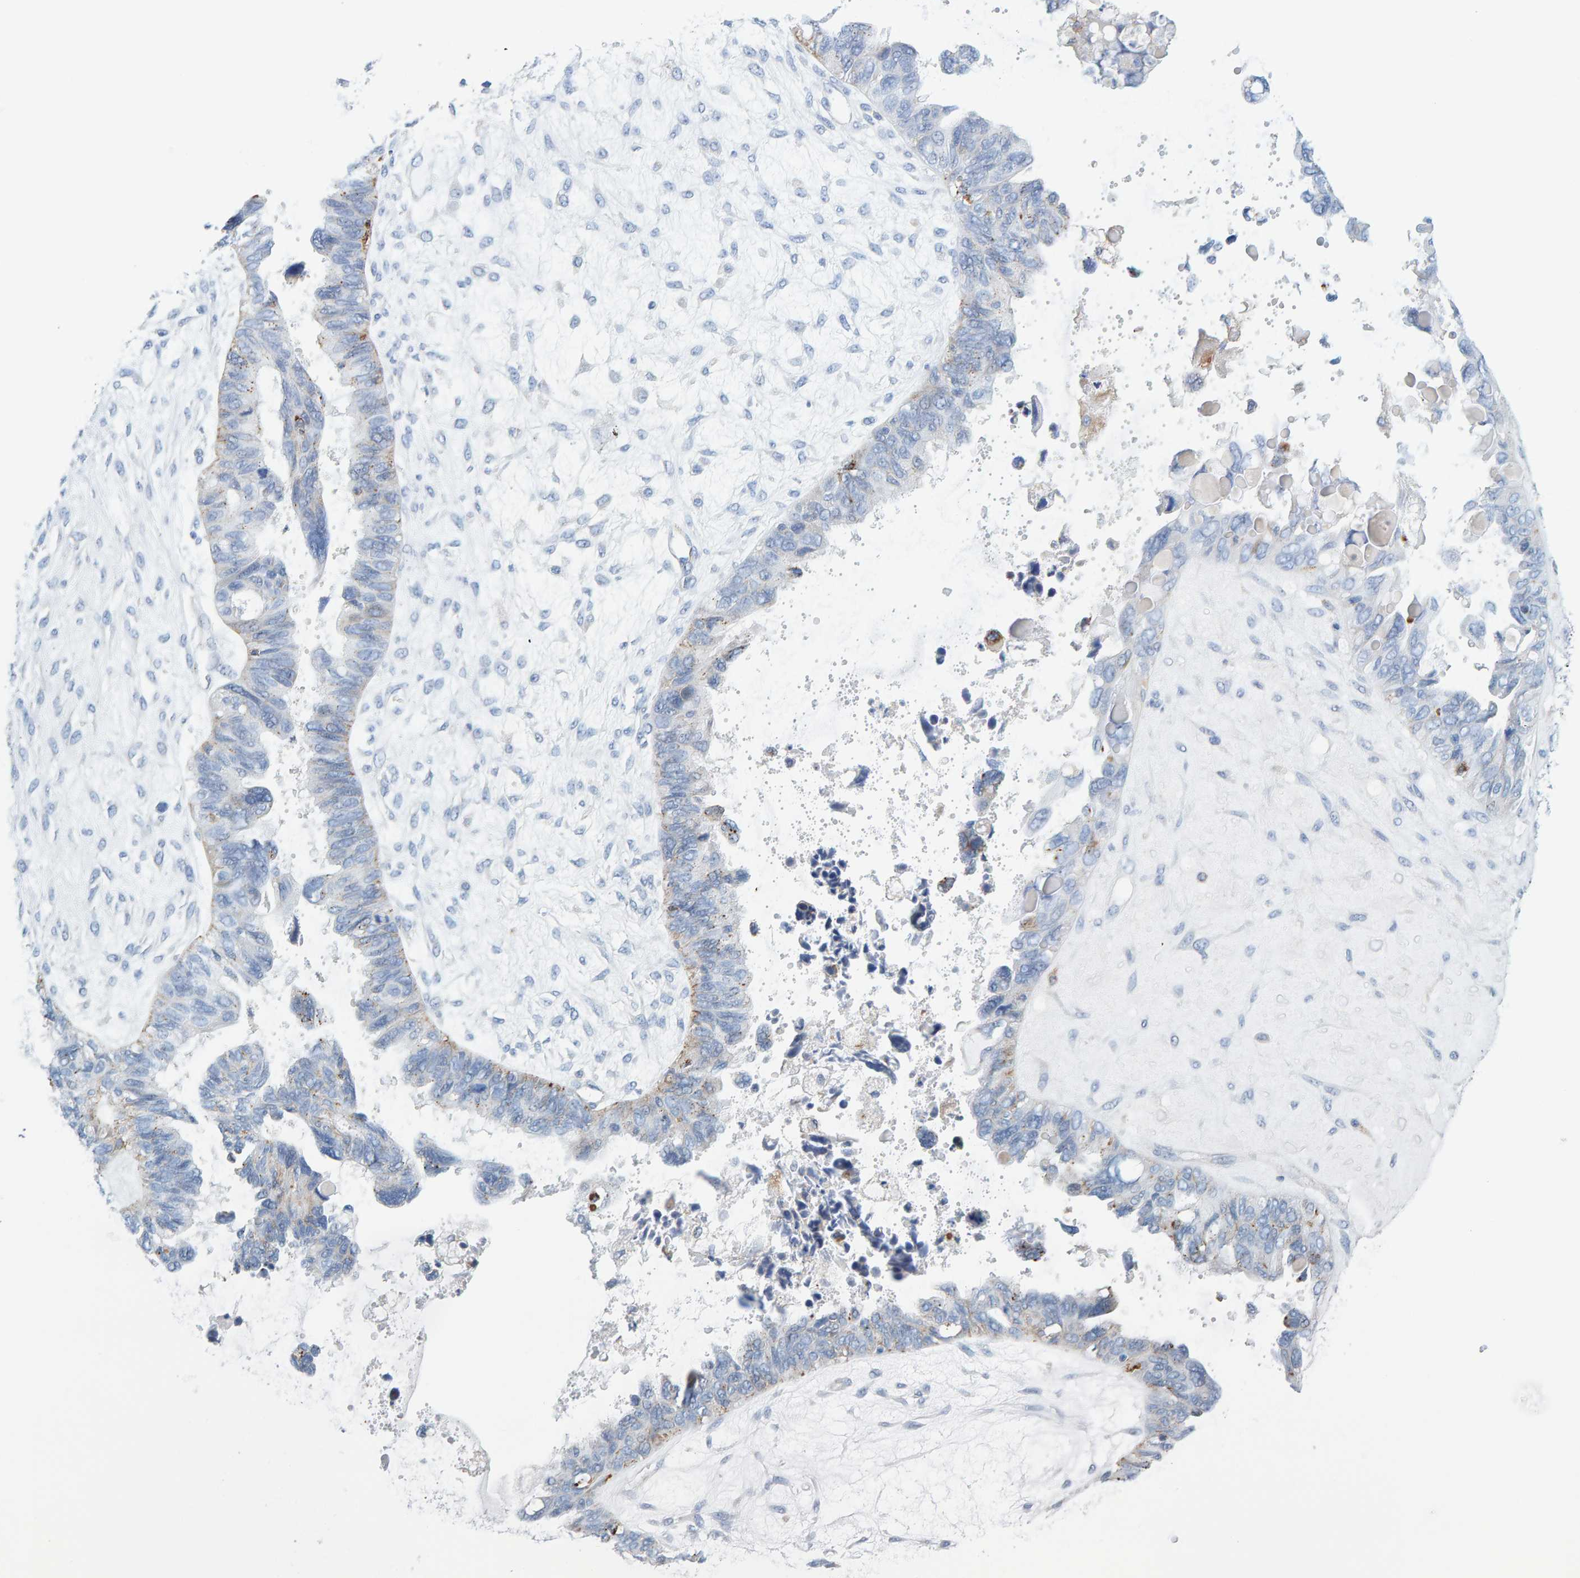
{"staining": {"intensity": "negative", "quantity": "none", "location": "none"}, "tissue": "ovarian cancer", "cell_type": "Tumor cells", "image_type": "cancer", "snomed": [{"axis": "morphology", "description": "Cystadenocarcinoma, serous, NOS"}, {"axis": "topography", "description": "Ovary"}], "caption": "Micrograph shows no protein positivity in tumor cells of ovarian serous cystadenocarcinoma tissue.", "gene": "BIN3", "patient": {"sex": "female", "age": 79}}